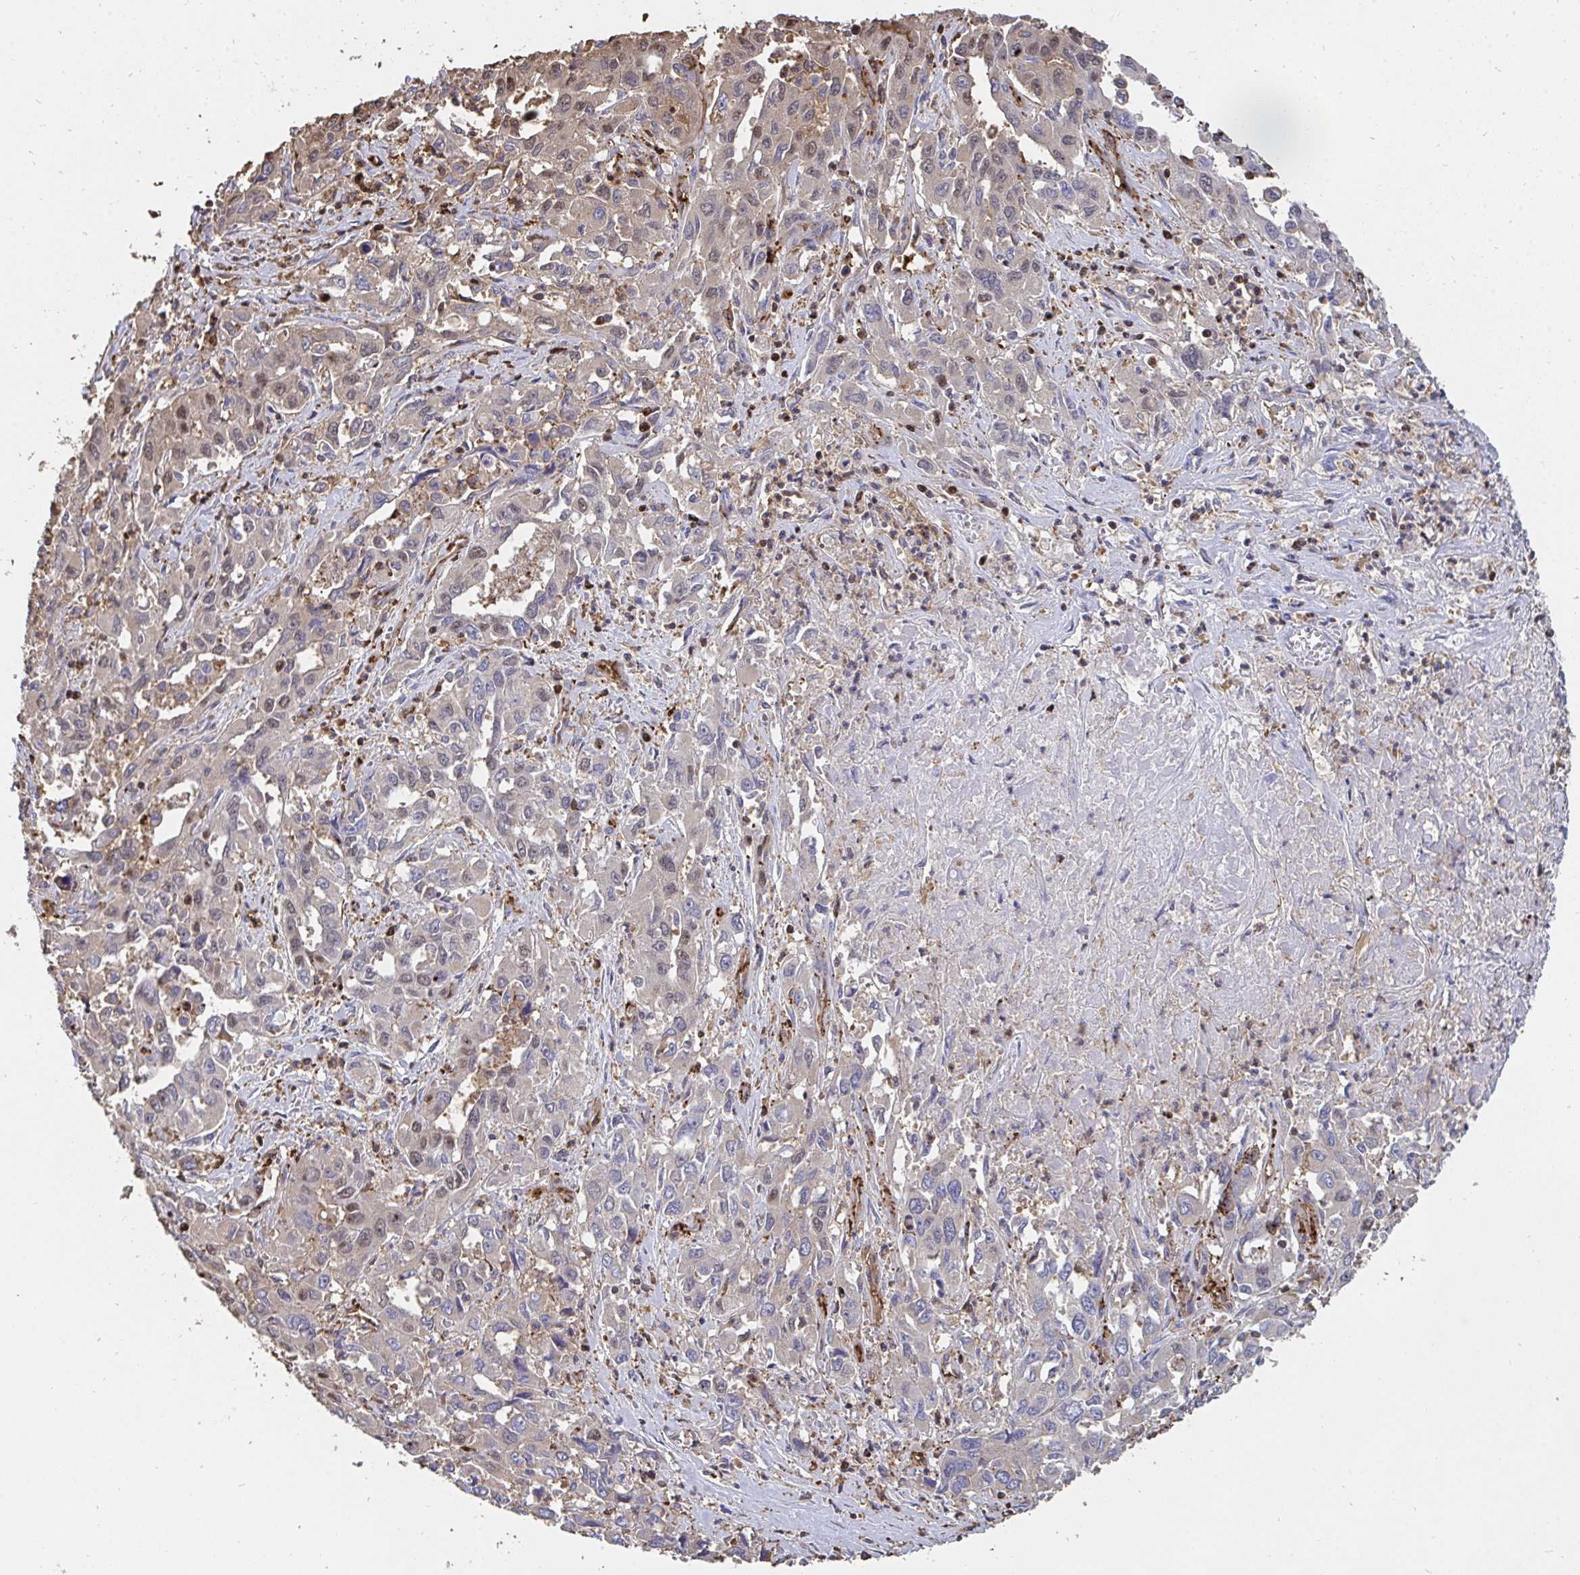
{"staining": {"intensity": "weak", "quantity": "<25%", "location": "cytoplasmic/membranous"}, "tissue": "liver cancer", "cell_type": "Tumor cells", "image_type": "cancer", "snomed": [{"axis": "morphology", "description": "Carcinoma, Hepatocellular, NOS"}, {"axis": "topography", "description": "Liver"}], "caption": "Immunohistochemical staining of human liver cancer (hepatocellular carcinoma) displays no significant positivity in tumor cells.", "gene": "CFL1", "patient": {"sex": "male", "age": 63}}